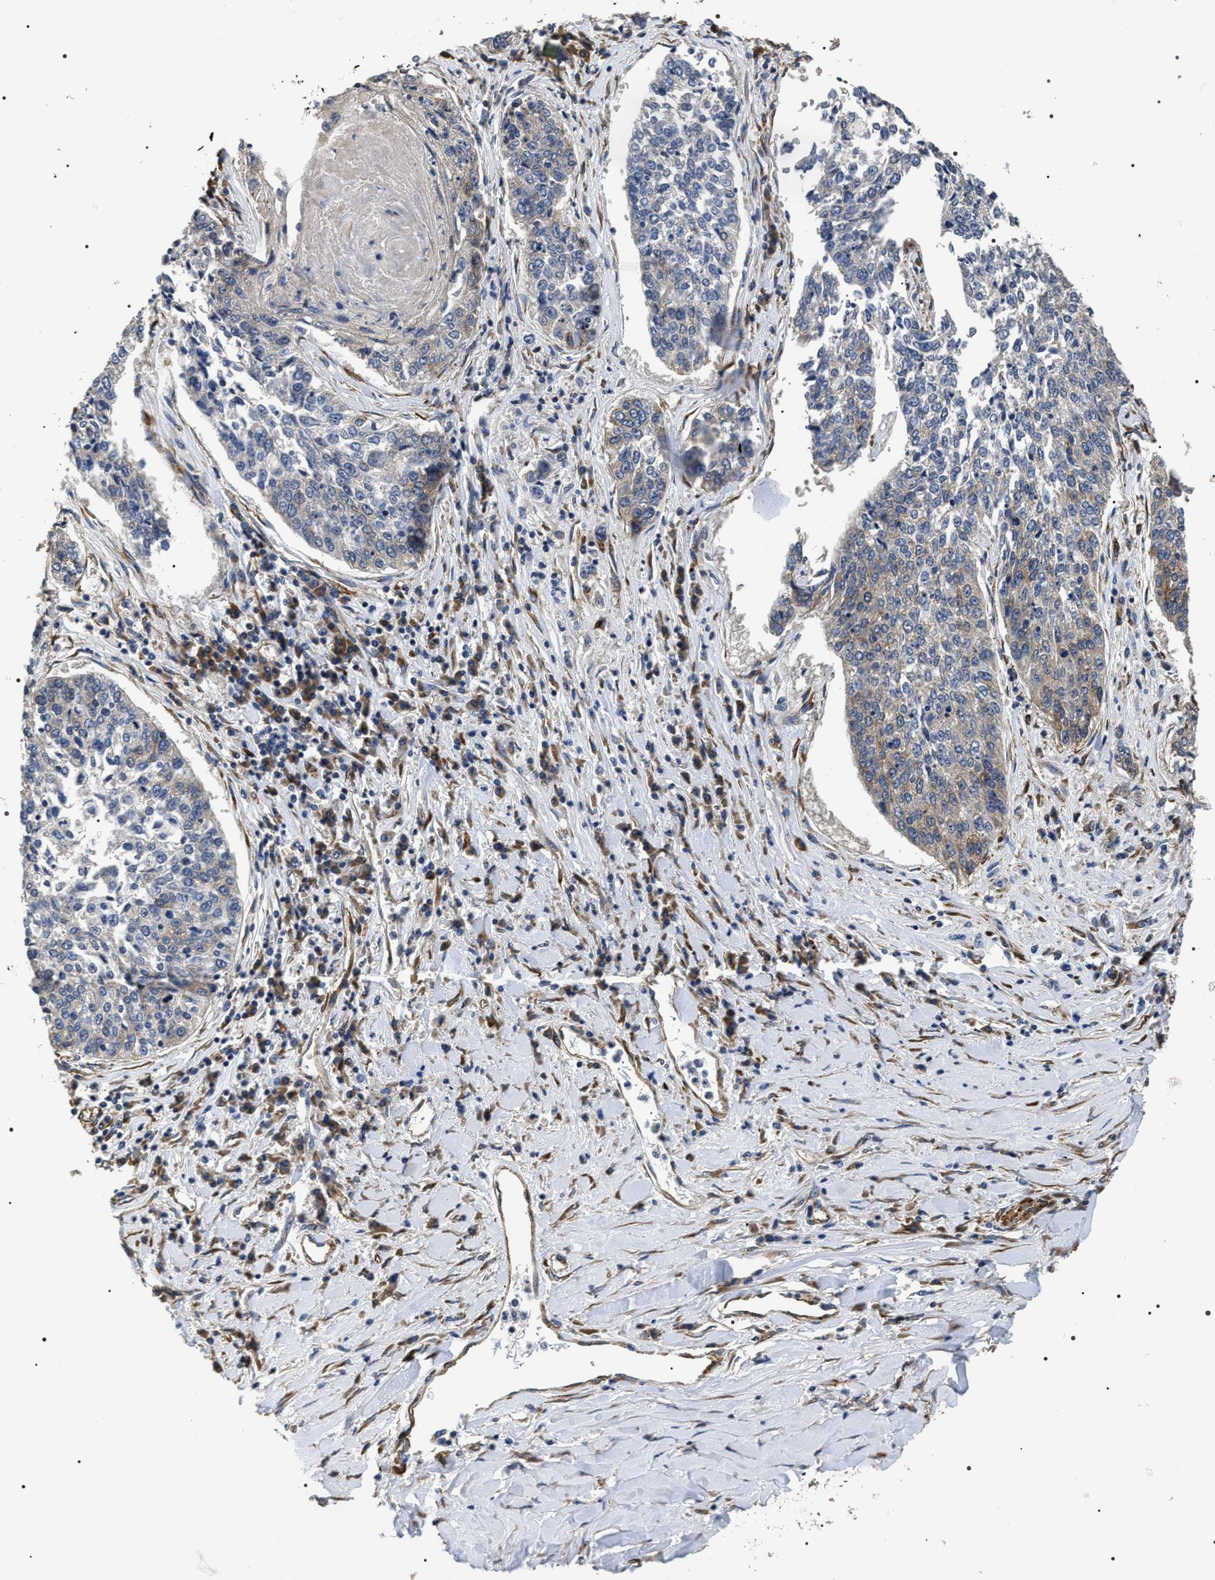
{"staining": {"intensity": "negative", "quantity": "none", "location": "none"}, "tissue": "lung cancer", "cell_type": "Tumor cells", "image_type": "cancer", "snomed": [{"axis": "morphology", "description": "Normal tissue, NOS"}, {"axis": "morphology", "description": "Squamous cell carcinoma, NOS"}, {"axis": "topography", "description": "Cartilage tissue"}, {"axis": "topography", "description": "Bronchus"}, {"axis": "topography", "description": "Lung"}], "caption": "IHC micrograph of neoplastic tissue: human lung cancer (squamous cell carcinoma) stained with DAB (3,3'-diaminobenzidine) exhibits no significant protein expression in tumor cells.", "gene": "ZC3HAV1L", "patient": {"sex": "female", "age": 49}}